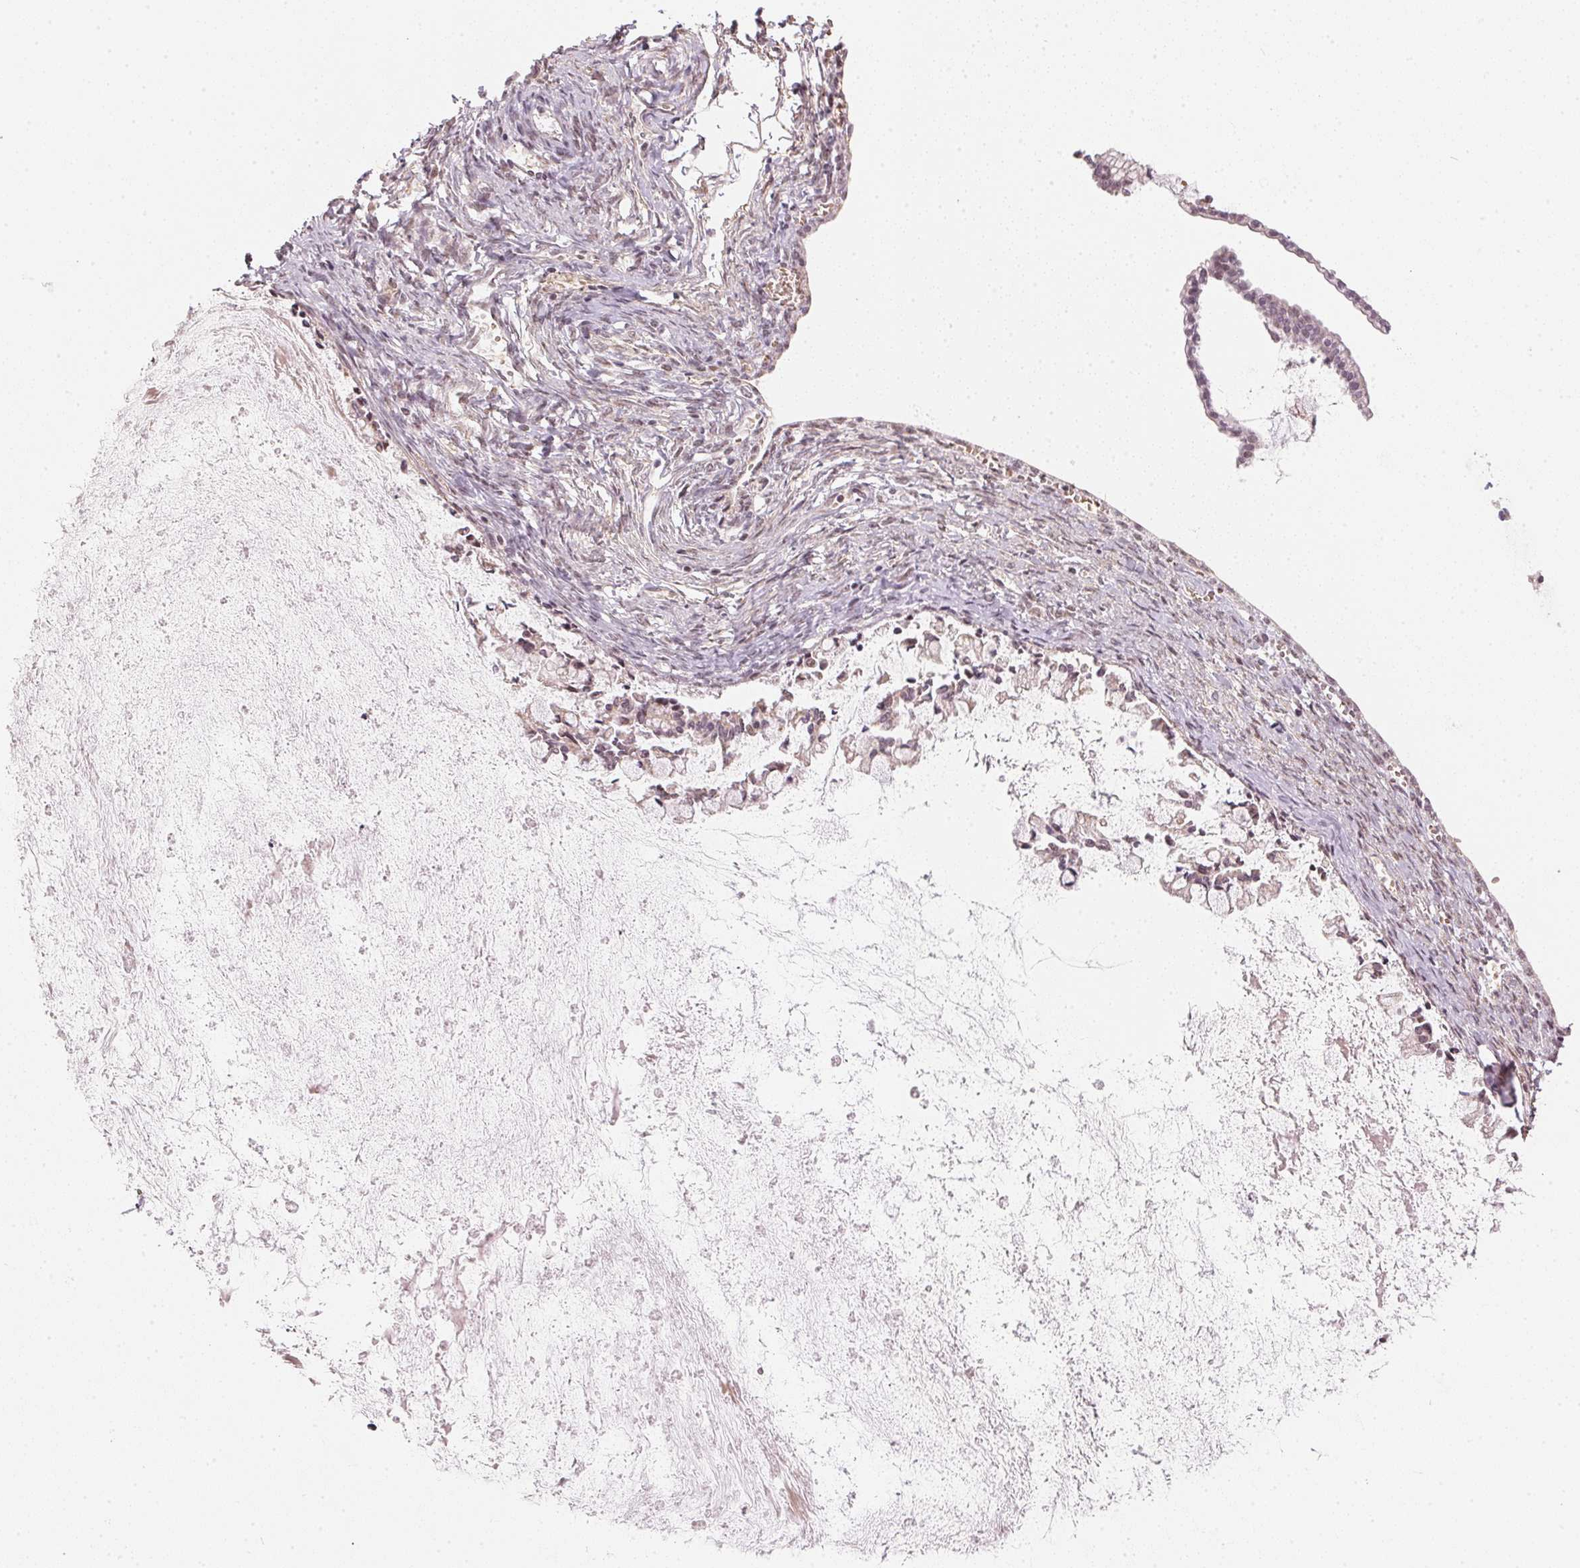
{"staining": {"intensity": "weak", "quantity": "<25%", "location": "nuclear"}, "tissue": "ovarian cancer", "cell_type": "Tumor cells", "image_type": "cancer", "snomed": [{"axis": "morphology", "description": "Cystadenocarcinoma, mucinous, NOS"}, {"axis": "topography", "description": "Ovary"}], "caption": "High power microscopy image of an IHC image of ovarian cancer (mucinous cystadenocarcinoma), revealing no significant positivity in tumor cells.", "gene": "KAT6A", "patient": {"sex": "female", "age": 67}}